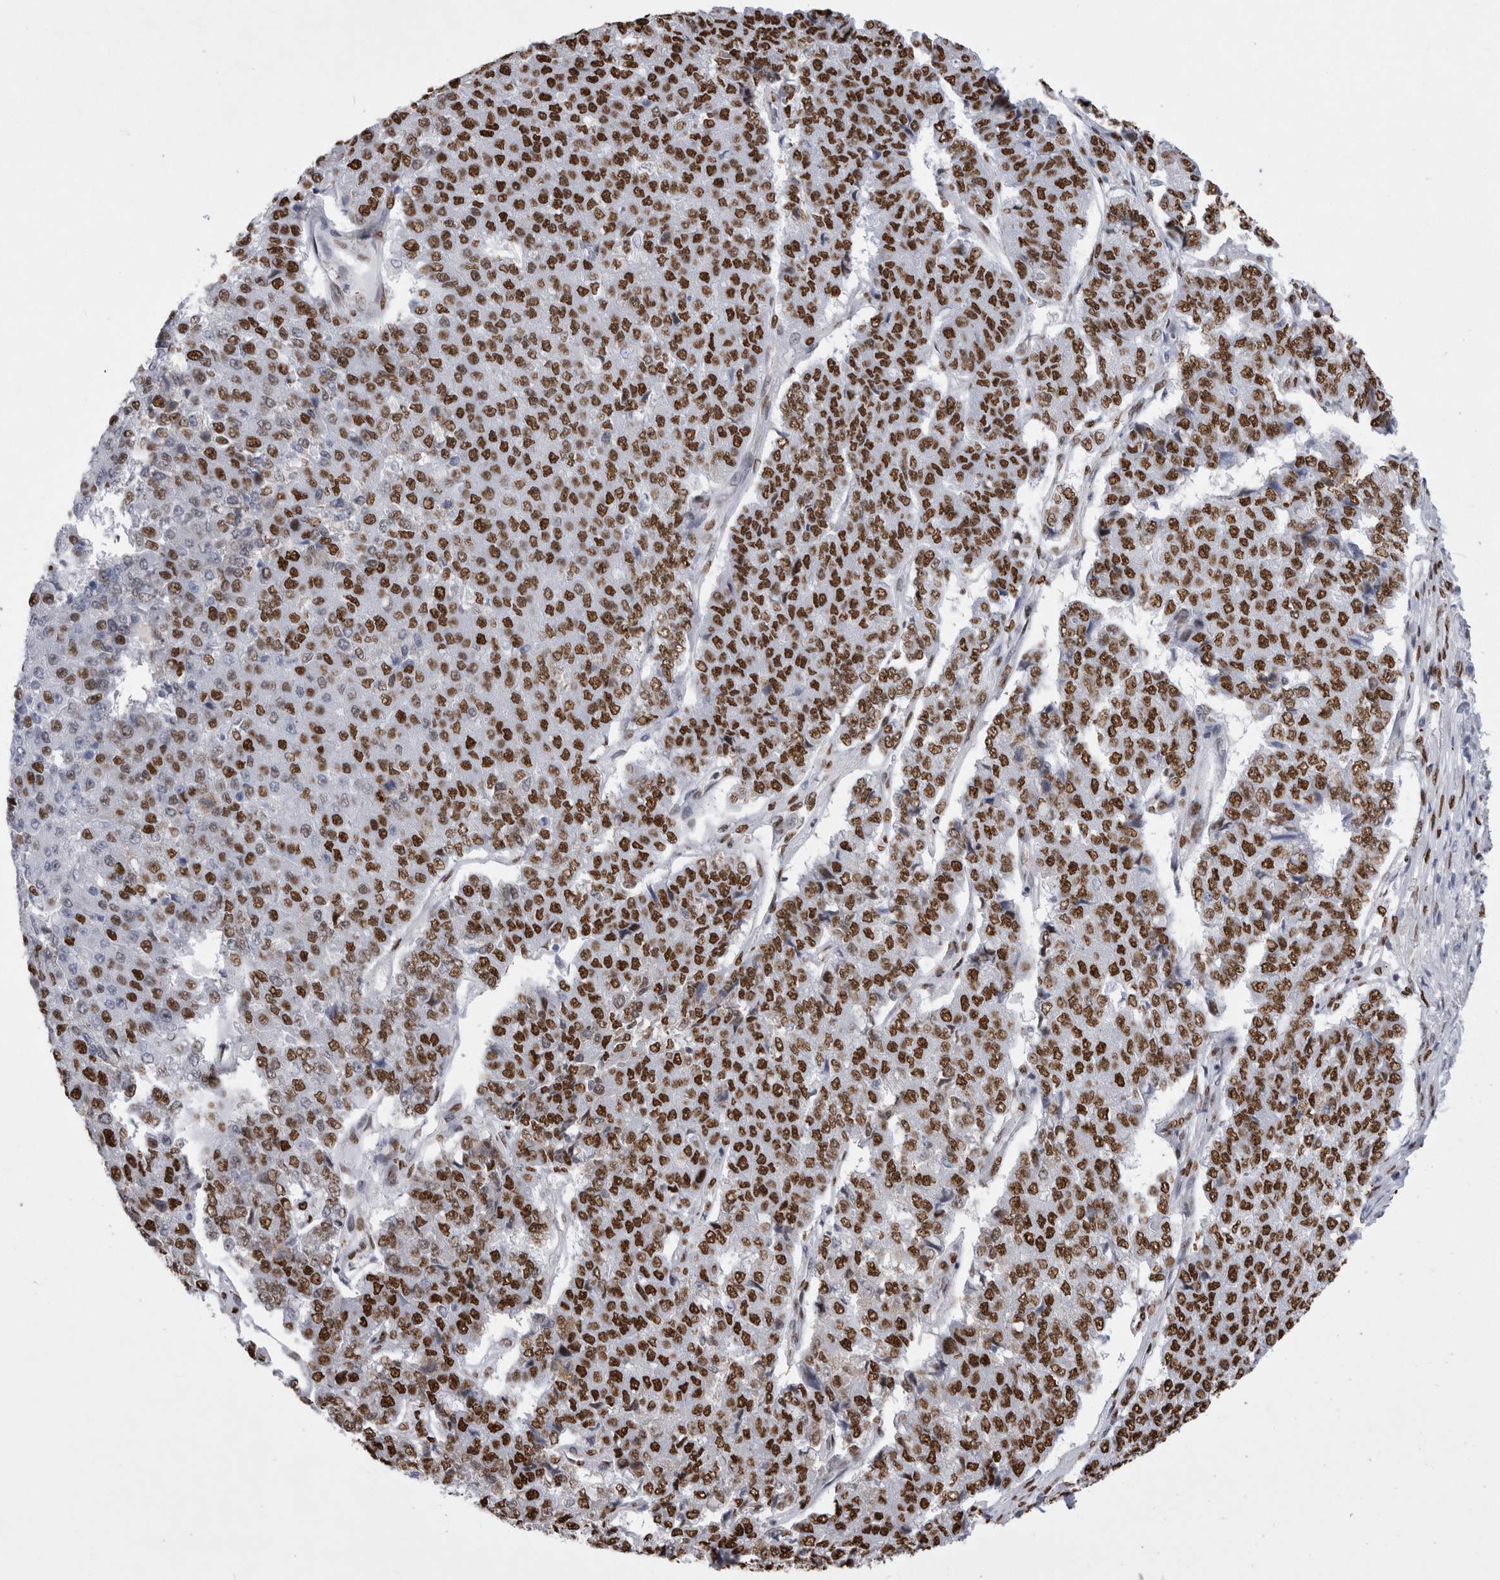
{"staining": {"intensity": "strong", "quantity": ">75%", "location": "nuclear"}, "tissue": "pancreatic cancer", "cell_type": "Tumor cells", "image_type": "cancer", "snomed": [{"axis": "morphology", "description": "Adenocarcinoma, NOS"}, {"axis": "topography", "description": "Pancreas"}], "caption": "A high amount of strong nuclear expression is present in approximately >75% of tumor cells in pancreatic adenocarcinoma tissue. (IHC, brightfield microscopy, high magnification).", "gene": "ALPK3", "patient": {"sex": "male", "age": 50}}